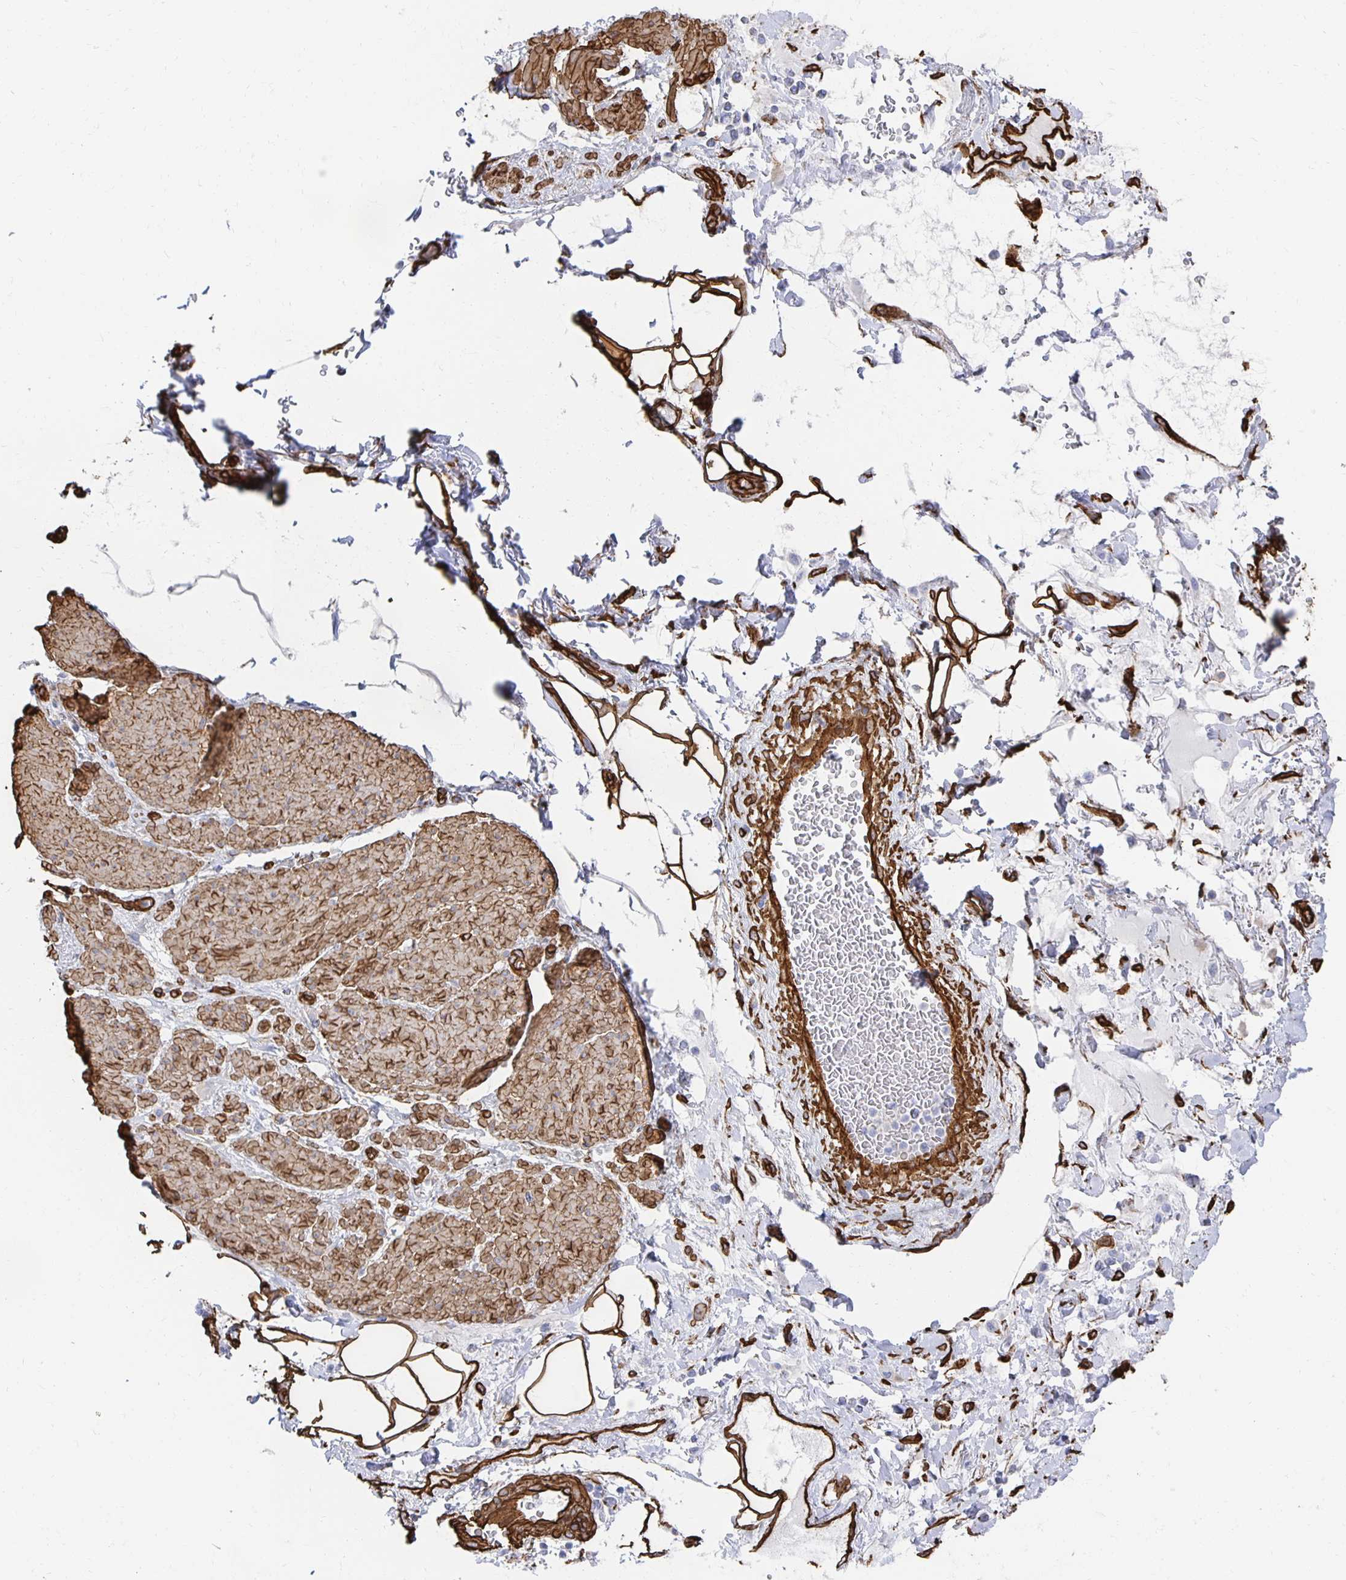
{"staining": {"intensity": "strong", "quantity": ">75%", "location": "cytoplasmic/membranous"}, "tissue": "adipose tissue", "cell_type": "Adipocytes", "image_type": "normal", "snomed": [{"axis": "morphology", "description": "Normal tissue, NOS"}, {"axis": "topography", "description": "Vagina"}, {"axis": "topography", "description": "Peripheral nerve tissue"}], "caption": "Immunohistochemical staining of normal adipose tissue reveals high levels of strong cytoplasmic/membranous staining in about >75% of adipocytes.", "gene": "VIPR2", "patient": {"sex": "female", "age": 71}}